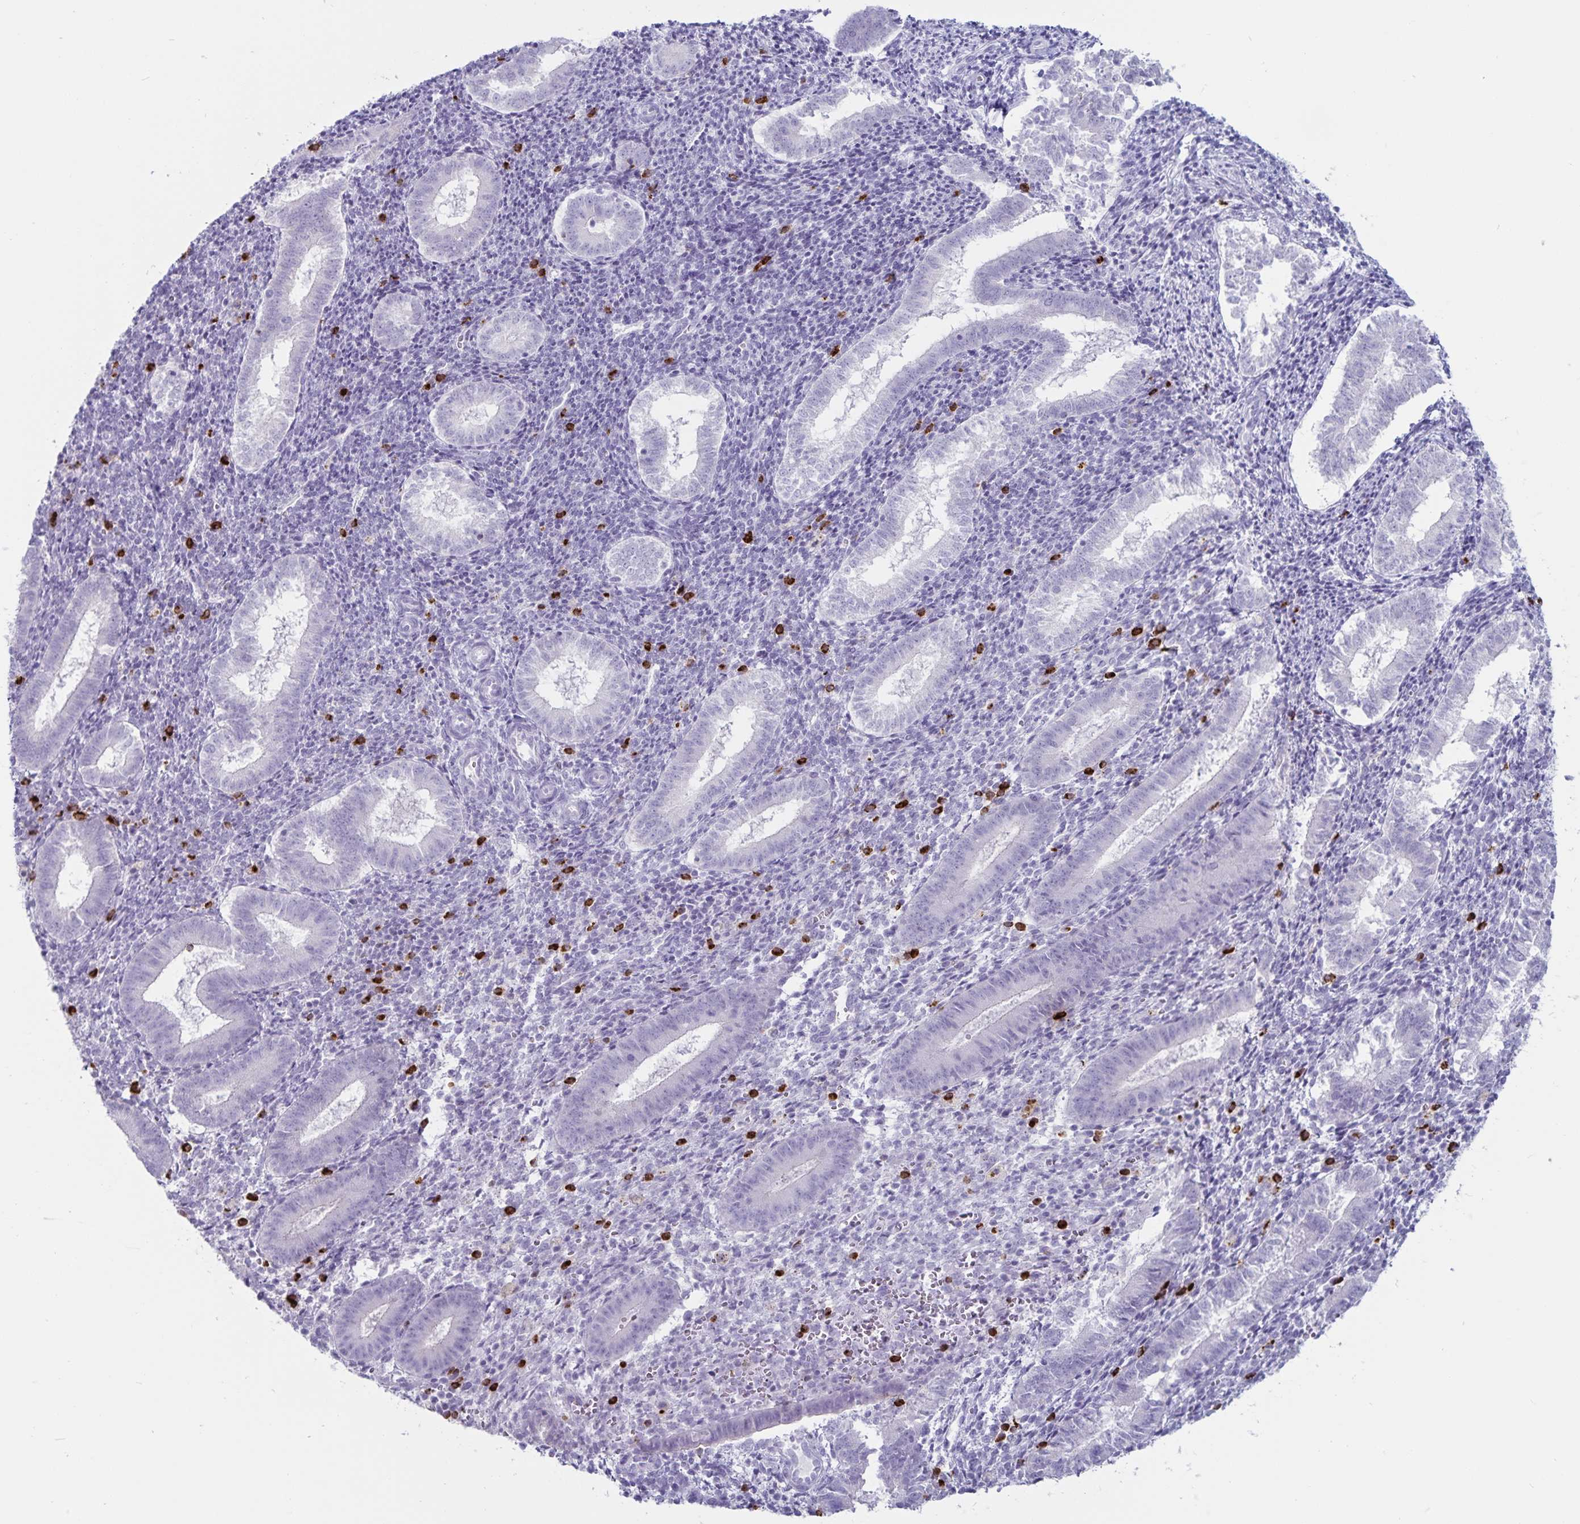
{"staining": {"intensity": "negative", "quantity": "none", "location": "none"}, "tissue": "endometrium", "cell_type": "Cells in endometrial stroma", "image_type": "normal", "snomed": [{"axis": "morphology", "description": "Normal tissue, NOS"}, {"axis": "topography", "description": "Endometrium"}], "caption": "A high-resolution photomicrograph shows IHC staining of benign endometrium, which shows no significant staining in cells in endometrial stroma.", "gene": "GNLY", "patient": {"sex": "female", "age": 25}}